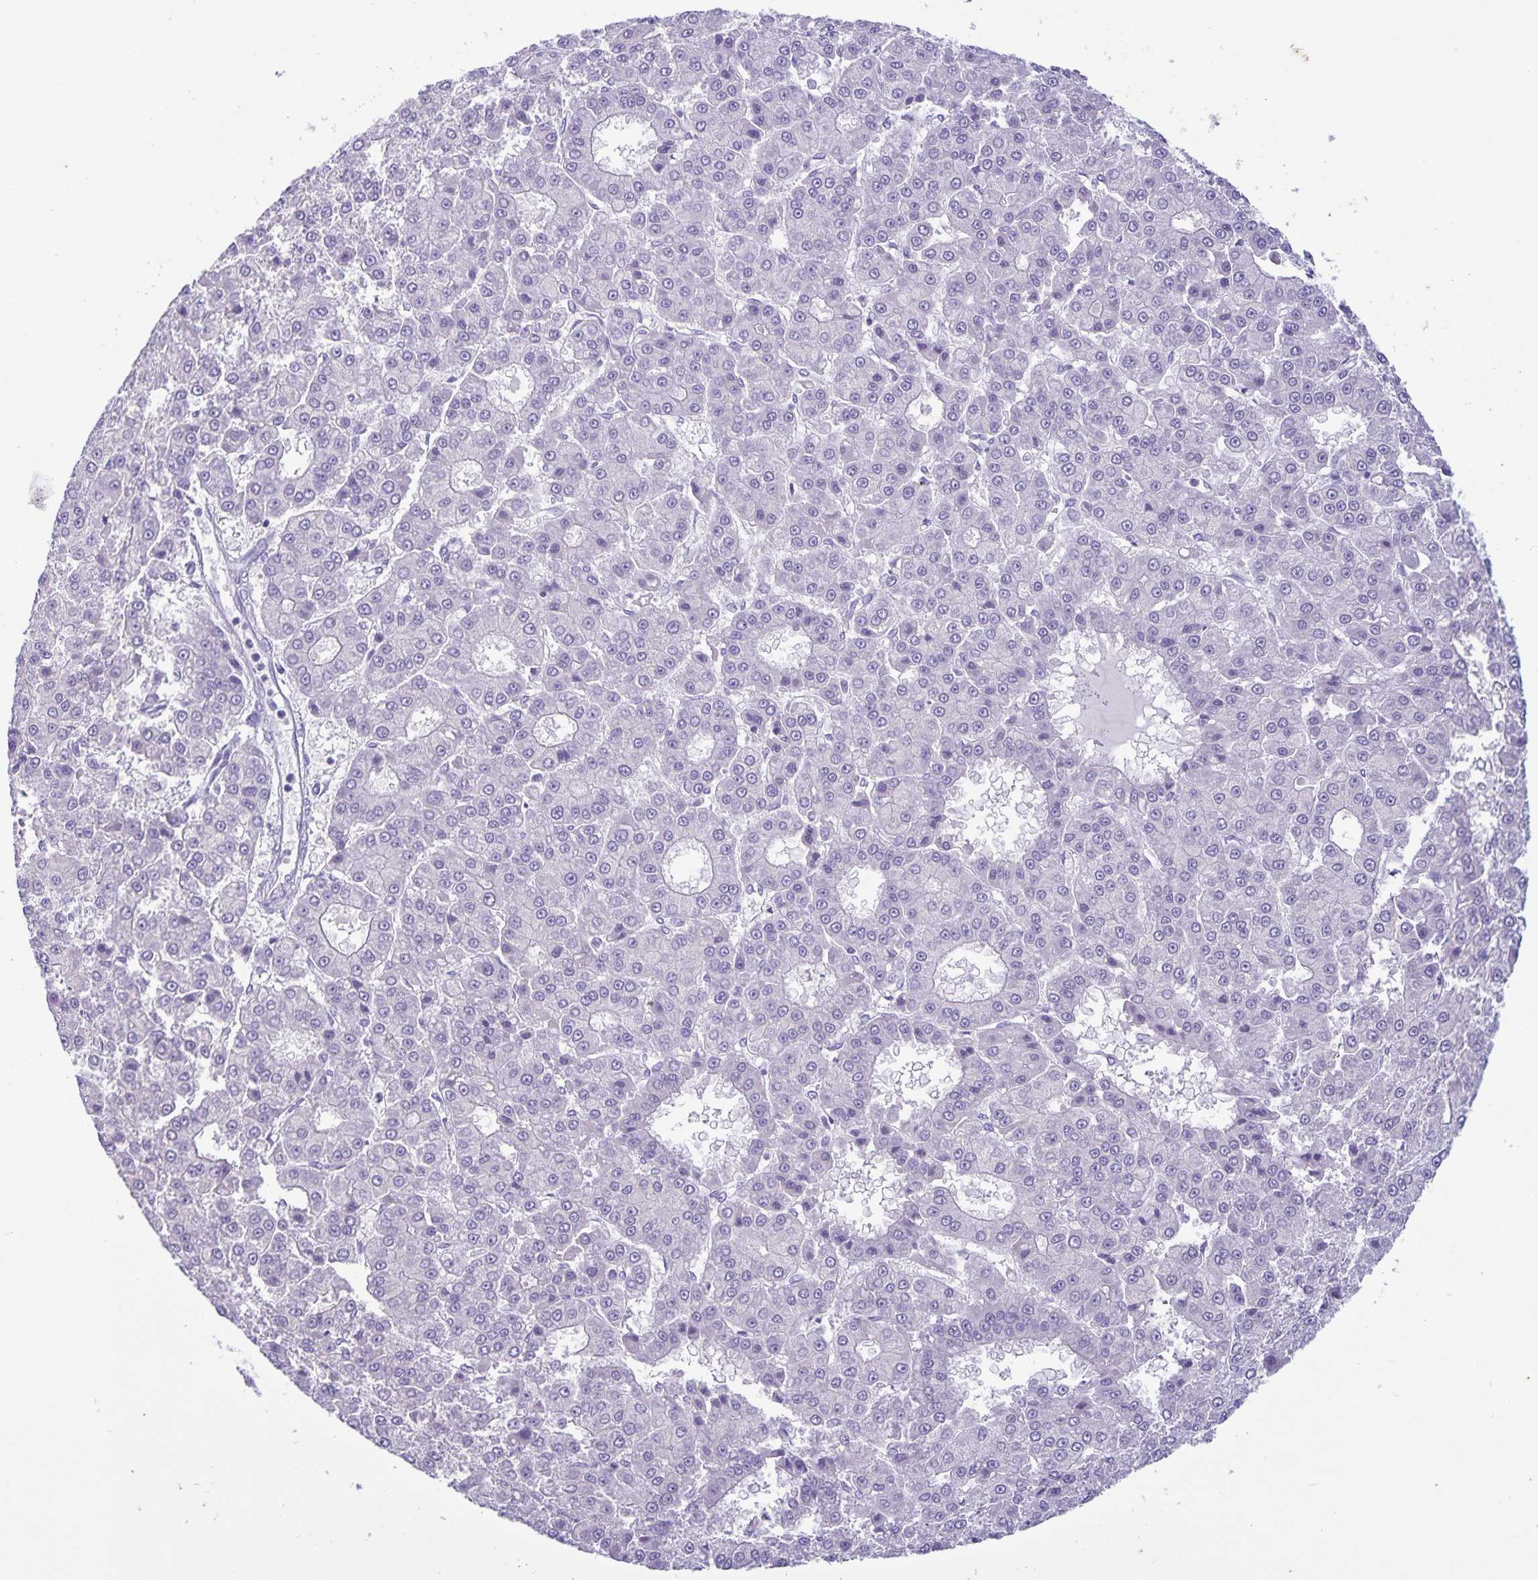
{"staining": {"intensity": "negative", "quantity": "none", "location": "none"}, "tissue": "liver cancer", "cell_type": "Tumor cells", "image_type": "cancer", "snomed": [{"axis": "morphology", "description": "Carcinoma, Hepatocellular, NOS"}, {"axis": "topography", "description": "Liver"}], "caption": "There is no significant expression in tumor cells of liver hepatocellular carcinoma.", "gene": "IBTK", "patient": {"sex": "male", "age": 70}}